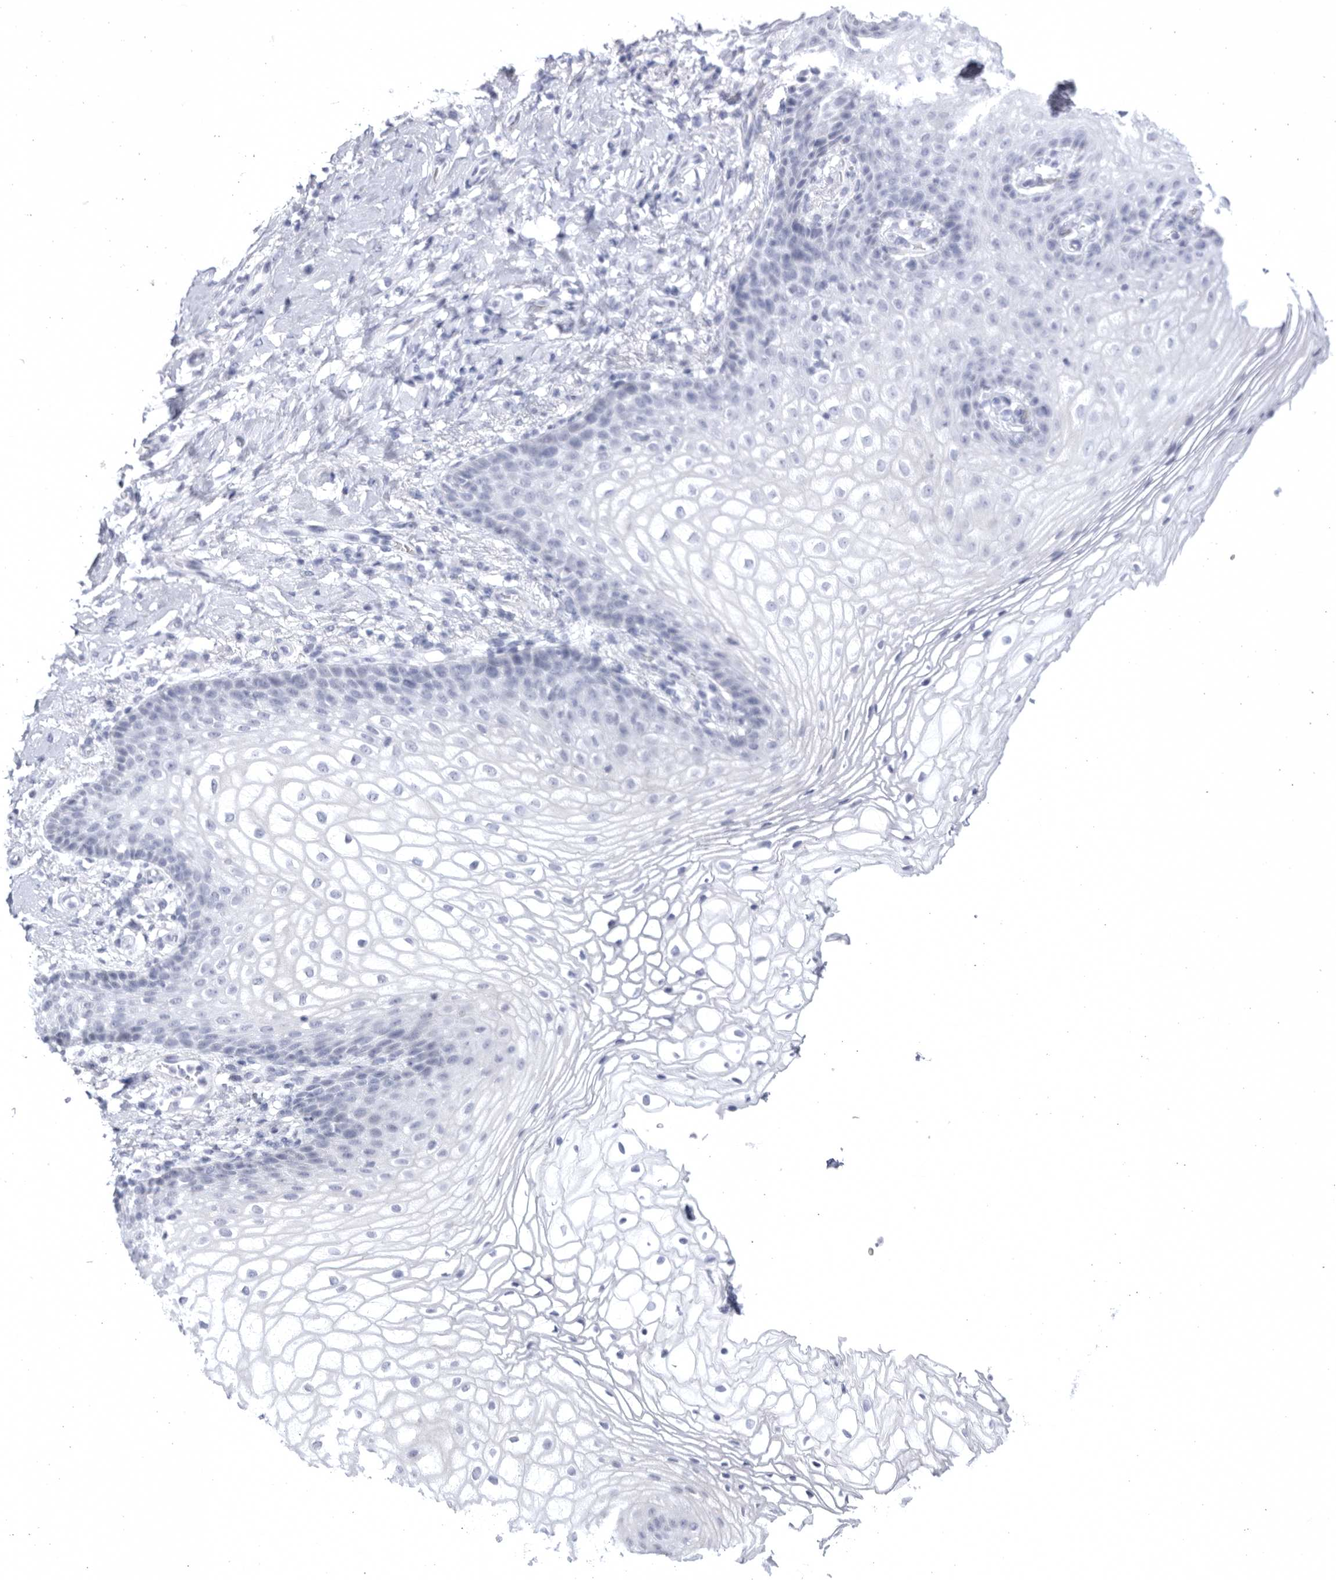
{"staining": {"intensity": "negative", "quantity": "none", "location": "none"}, "tissue": "vagina", "cell_type": "Squamous epithelial cells", "image_type": "normal", "snomed": [{"axis": "morphology", "description": "Normal tissue, NOS"}, {"axis": "topography", "description": "Vagina"}], "caption": "High power microscopy image of an immunohistochemistry (IHC) photomicrograph of unremarkable vagina, revealing no significant expression in squamous epithelial cells.", "gene": "CCDC181", "patient": {"sex": "female", "age": 60}}